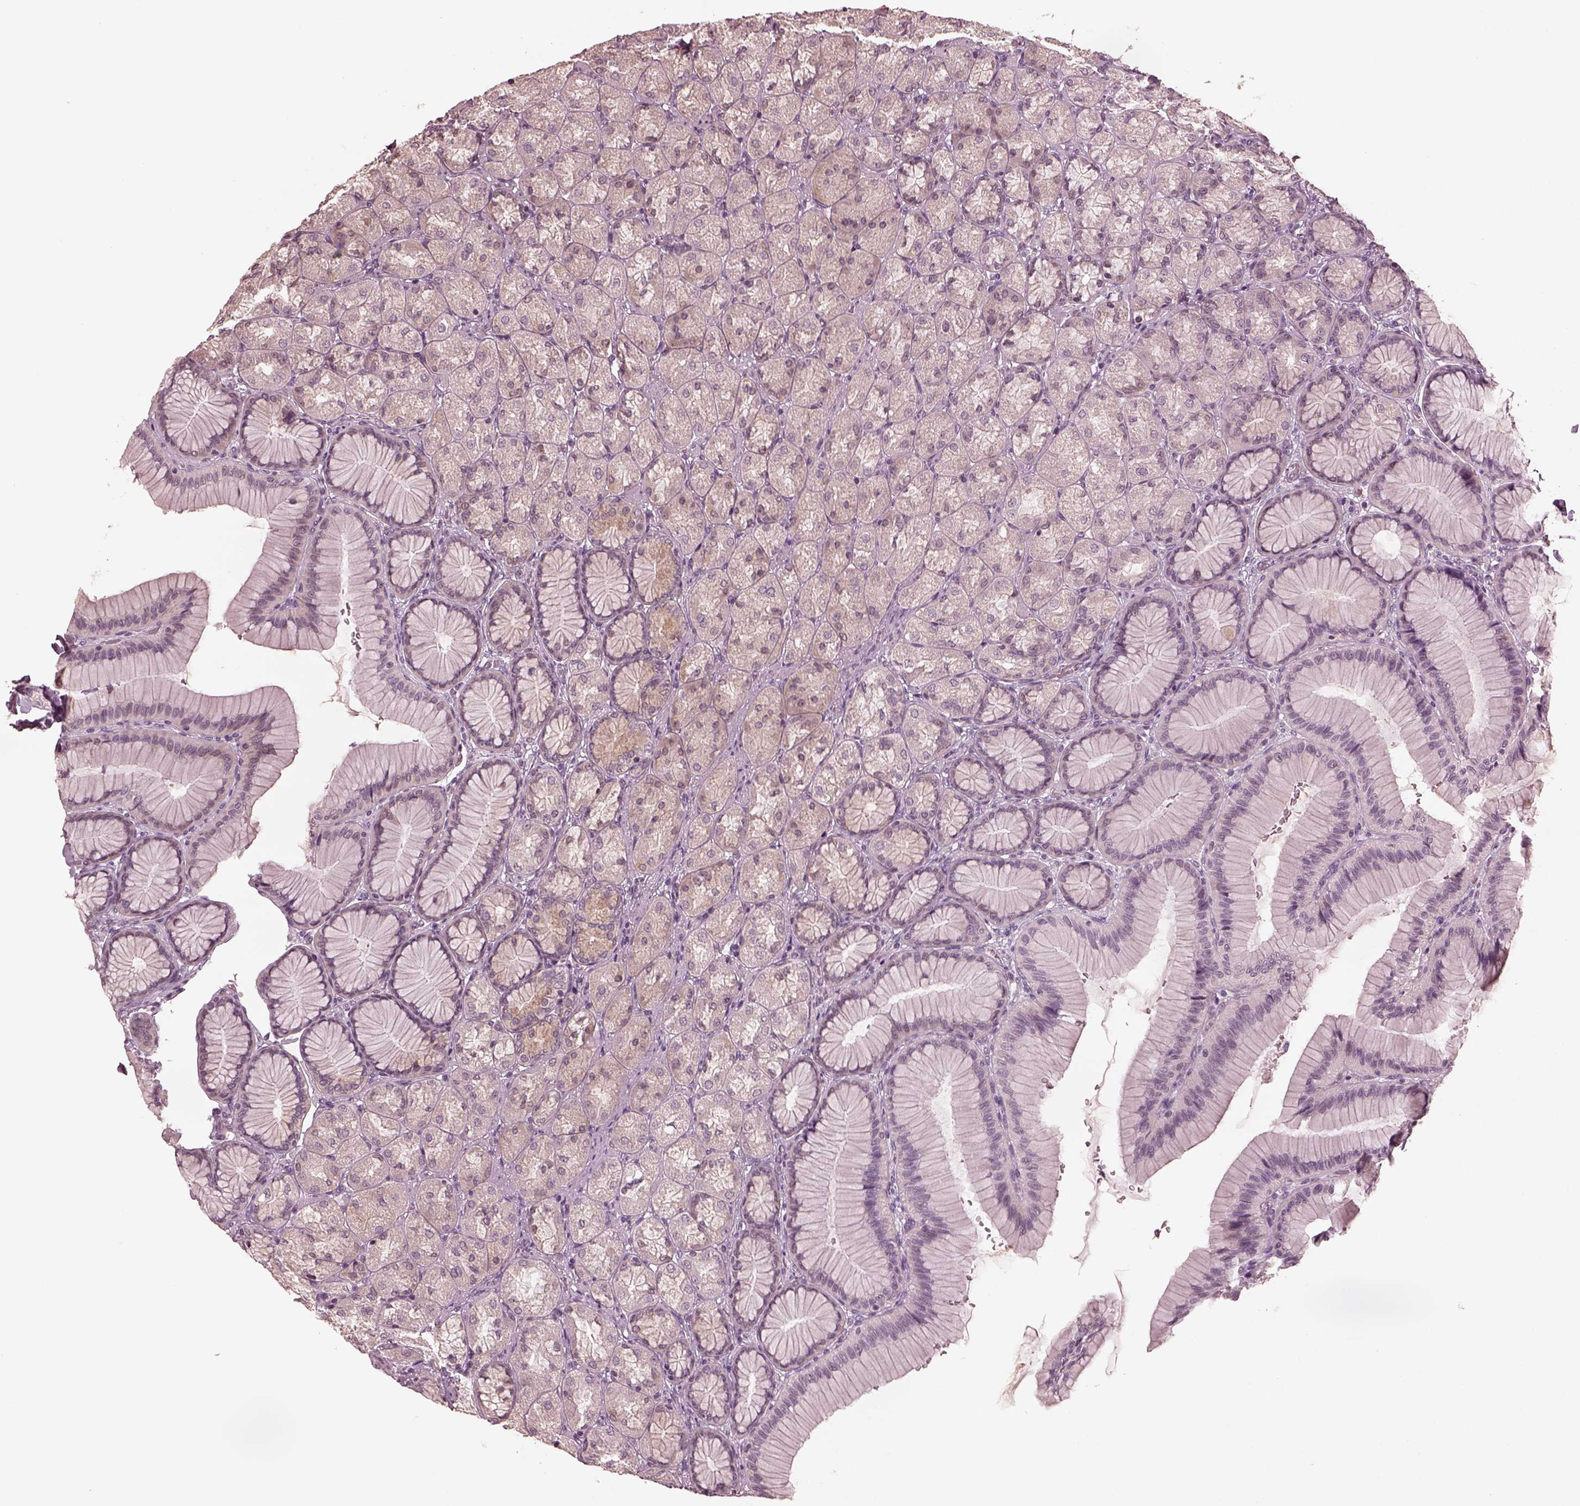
{"staining": {"intensity": "negative", "quantity": "none", "location": "none"}, "tissue": "stomach", "cell_type": "Glandular cells", "image_type": "normal", "snomed": [{"axis": "morphology", "description": "Normal tissue, NOS"}, {"axis": "morphology", "description": "Adenocarcinoma, NOS"}, {"axis": "morphology", "description": "Adenocarcinoma, High grade"}, {"axis": "topography", "description": "Stomach, upper"}, {"axis": "topography", "description": "Stomach"}], "caption": "A micrograph of stomach stained for a protein exhibits no brown staining in glandular cells. (DAB (3,3'-diaminobenzidine) immunohistochemistry (IHC) with hematoxylin counter stain).", "gene": "RGS7", "patient": {"sex": "female", "age": 65}}